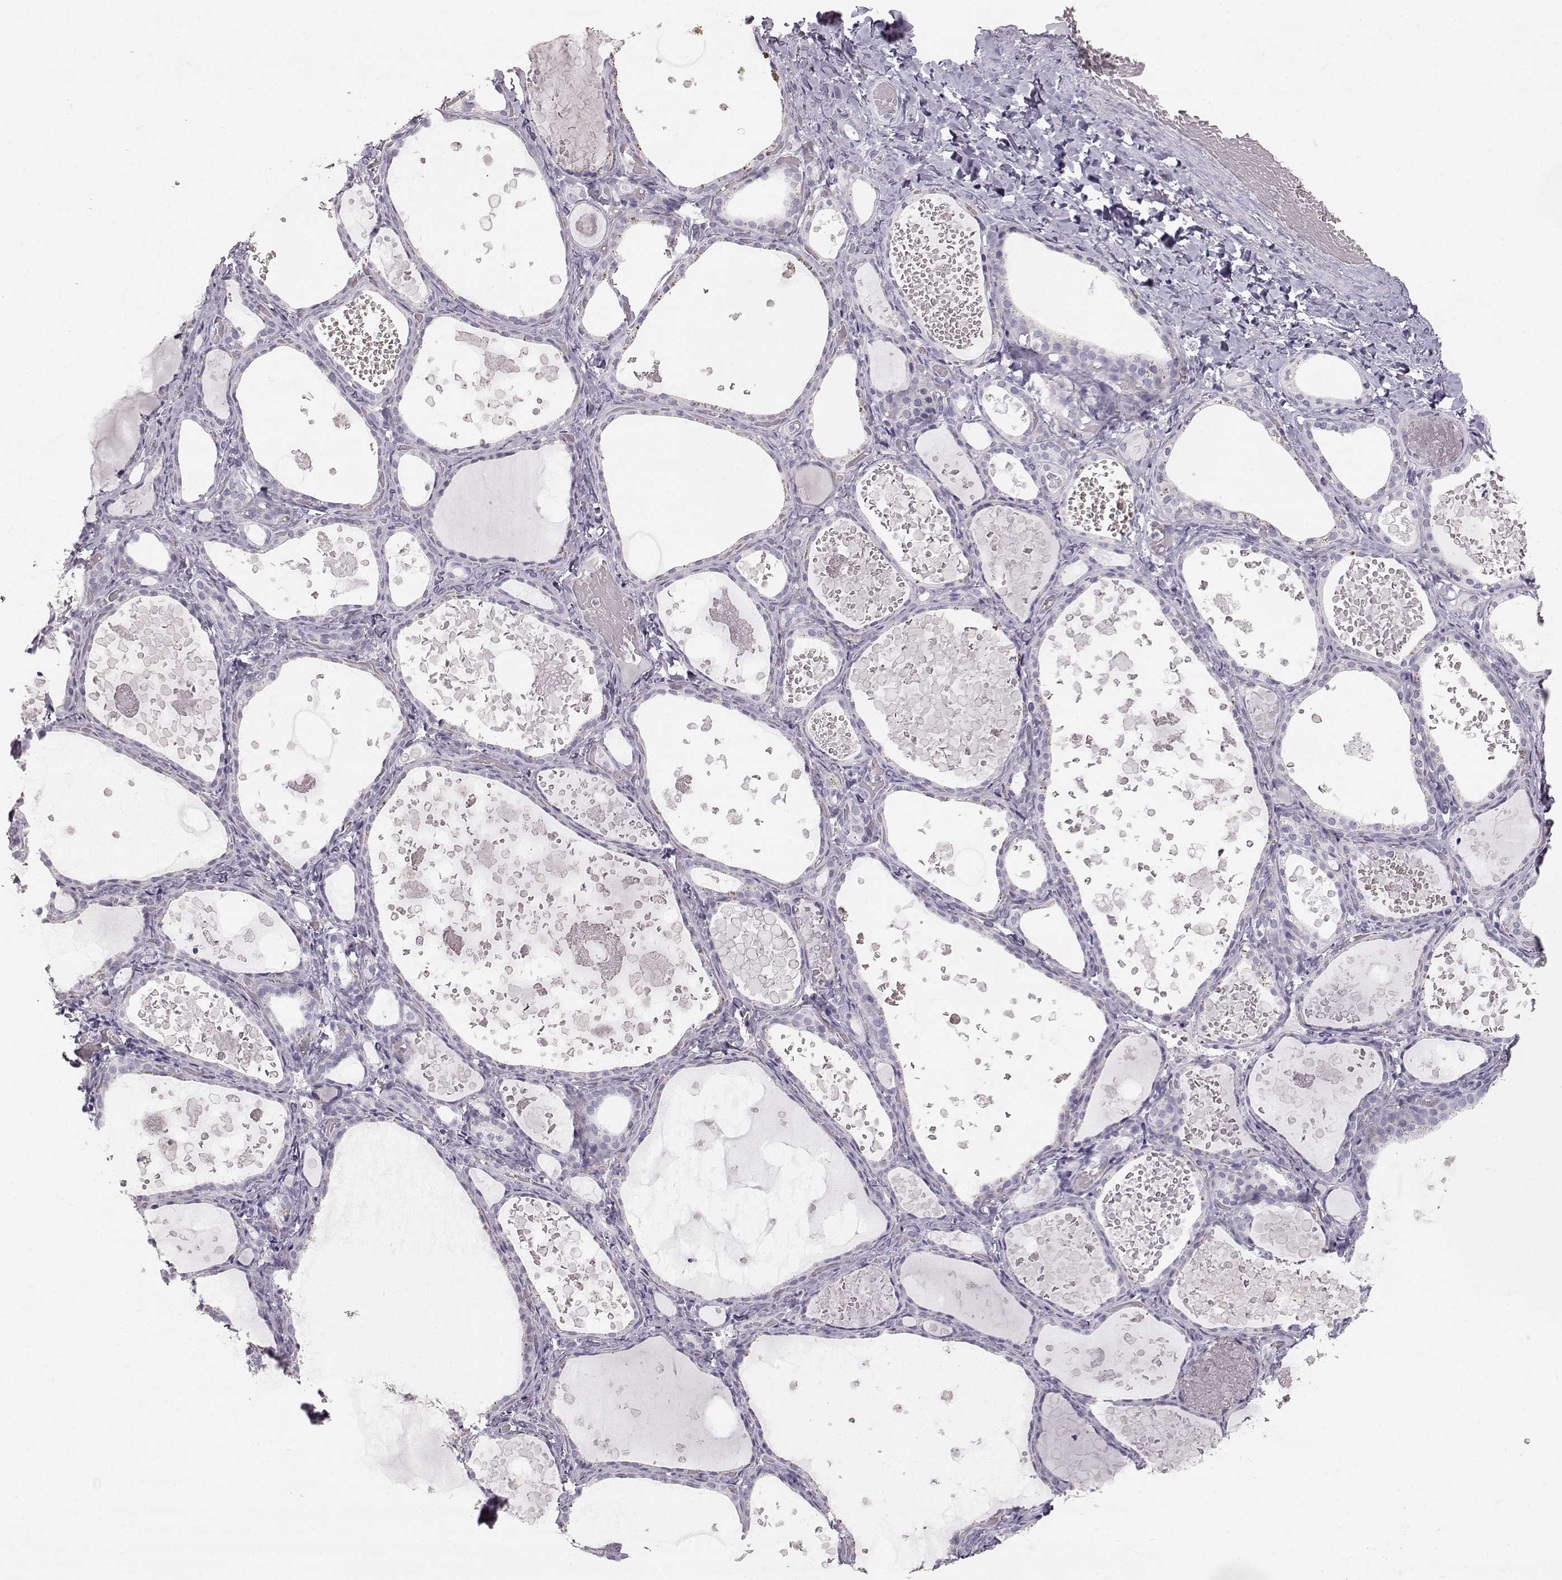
{"staining": {"intensity": "negative", "quantity": "none", "location": "none"}, "tissue": "thyroid gland", "cell_type": "Glandular cells", "image_type": "normal", "snomed": [{"axis": "morphology", "description": "Normal tissue, NOS"}, {"axis": "topography", "description": "Thyroid gland"}], "caption": "Protein analysis of benign thyroid gland demonstrates no significant positivity in glandular cells.", "gene": "KRT31", "patient": {"sex": "female", "age": 56}}